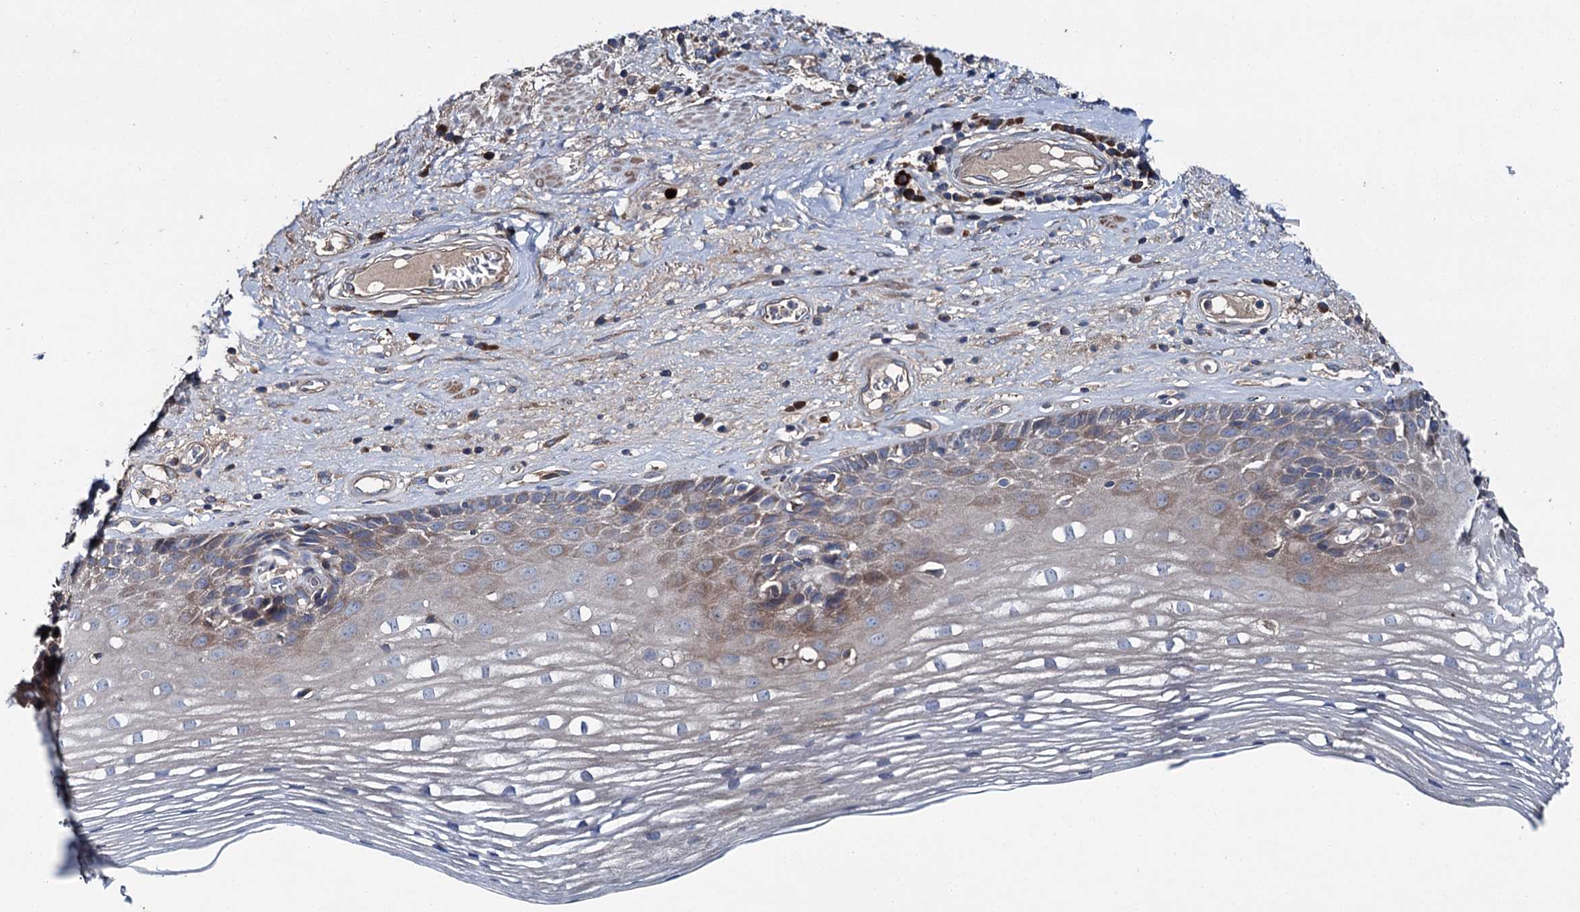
{"staining": {"intensity": "weak", "quantity": "25%-75%", "location": "cytoplasmic/membranous"}, "tissue": "esophagus", "cell_type": "Squamous epithelial cells", "image_type": "normal", "snomed": [{"axis": "morphology", "description": "Normal tissue, NOS"}, {"axis": "topography", "description": "Esophagus"}], "caption": "DAB immunohistochemical staining of benign esophagus reveals weak cytoplasmic/membranous protein positivity in about 25%-75% of squamous epithelial cells. (DAB (3,3'-diaminobenzidine) = brown stain, brightfield microscopy at high magnification).", "gene": "SLC22A25", "patient": {"sex": "male", "age": 62}}